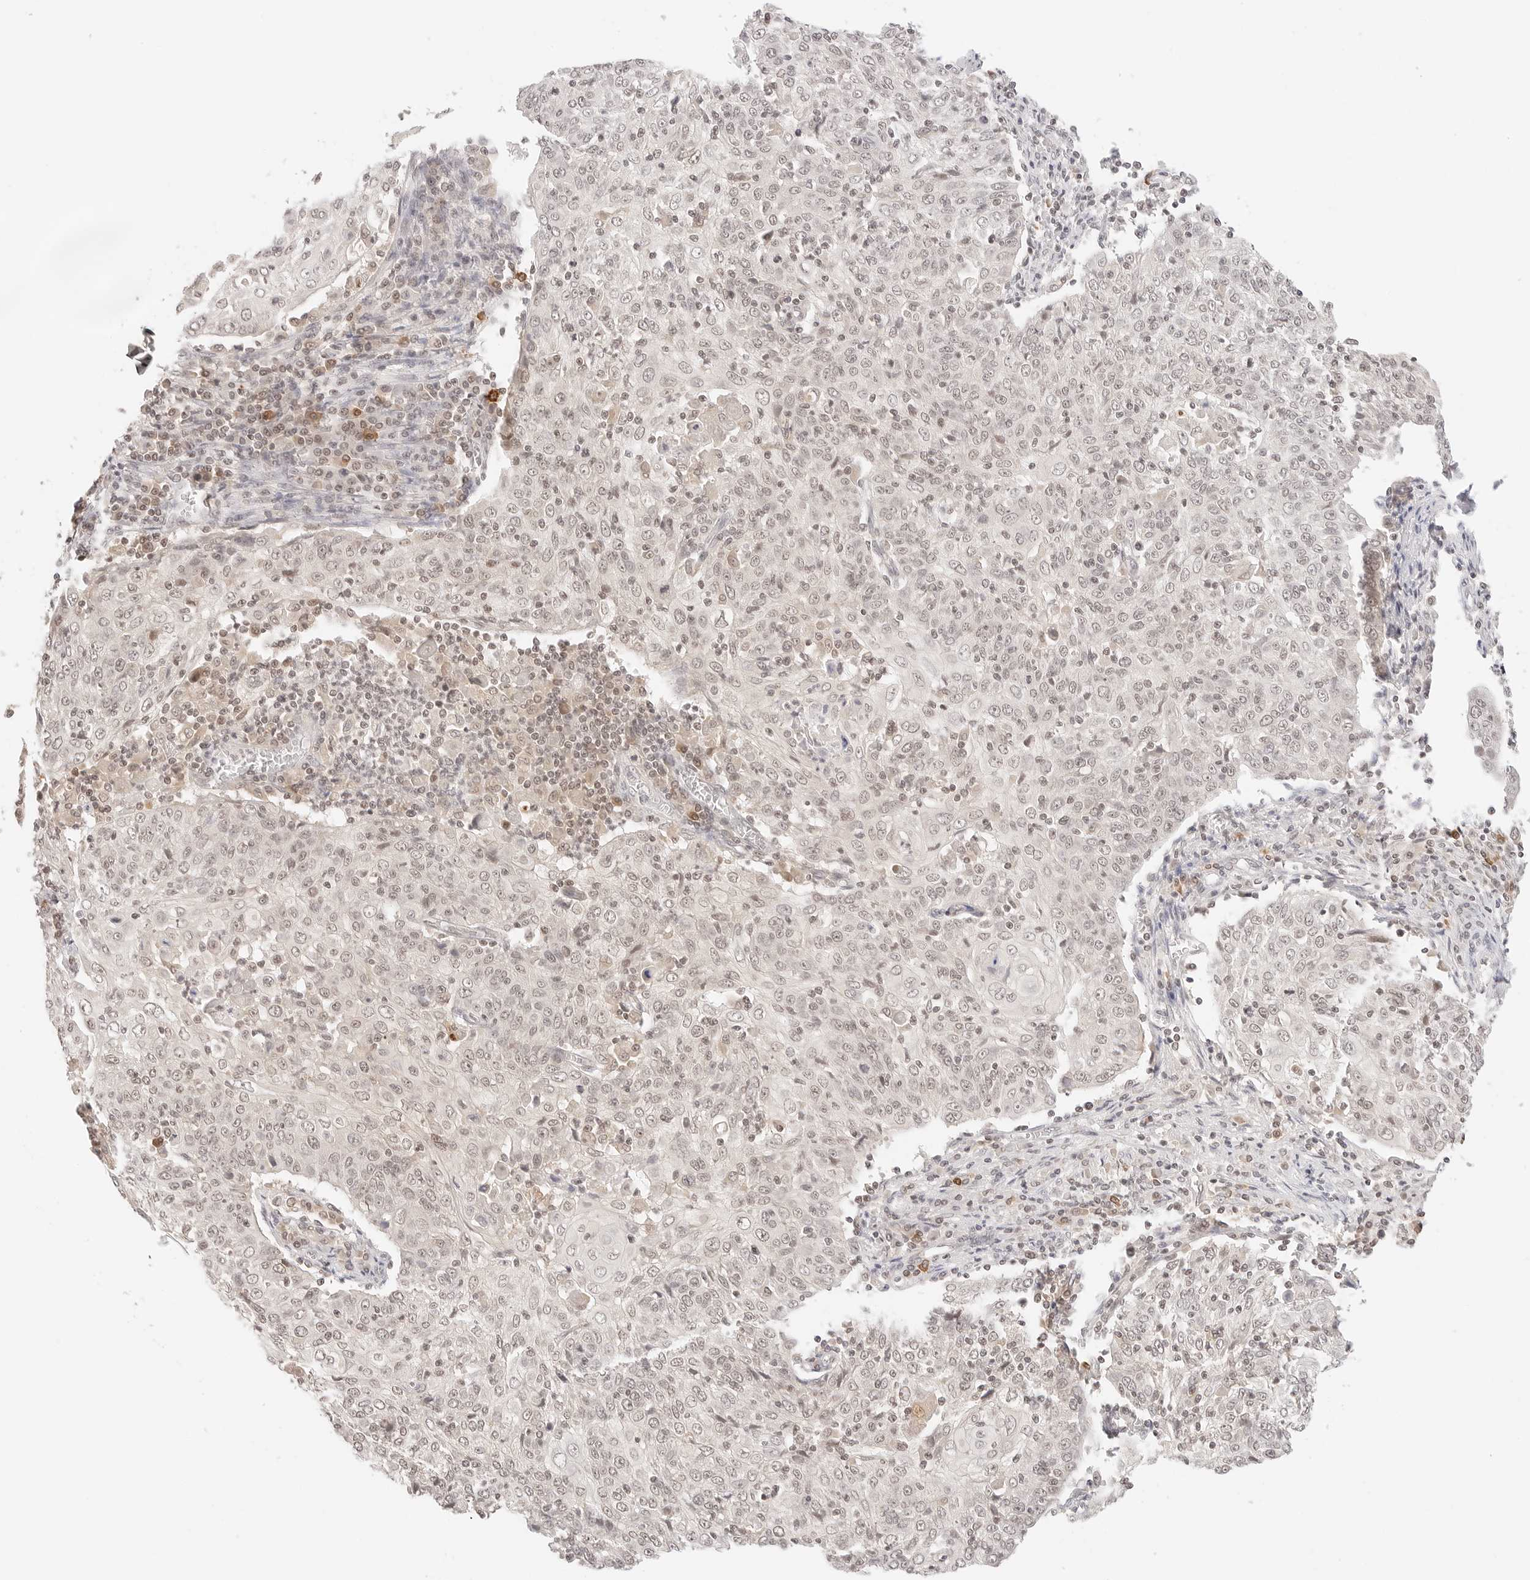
{"staining": {"intensity": "weak", "quantity": ">75%", "location": "nuclear"}, "tissue": "cervical cancer", "cell_type": "Tumor cells", "image_type": "cancer", "snomed": [{"axis": "morphology", "description": "Squamous cell carcinoma, NOS"}, {"axis": "topography", "description": "Cervix"}], "caption": "Tumor cells demonstrate low levels of weak nuclear staining in about >75% of cells in cervical cancer. Using DAB (3,3'-diaminobenzidine) (brown) and hematoxylin (blue) stains, captured at high magnification using brightfield microscopy.", "gene": "SEPTIN4", "patient": {"sex": "female", "age": 48}}